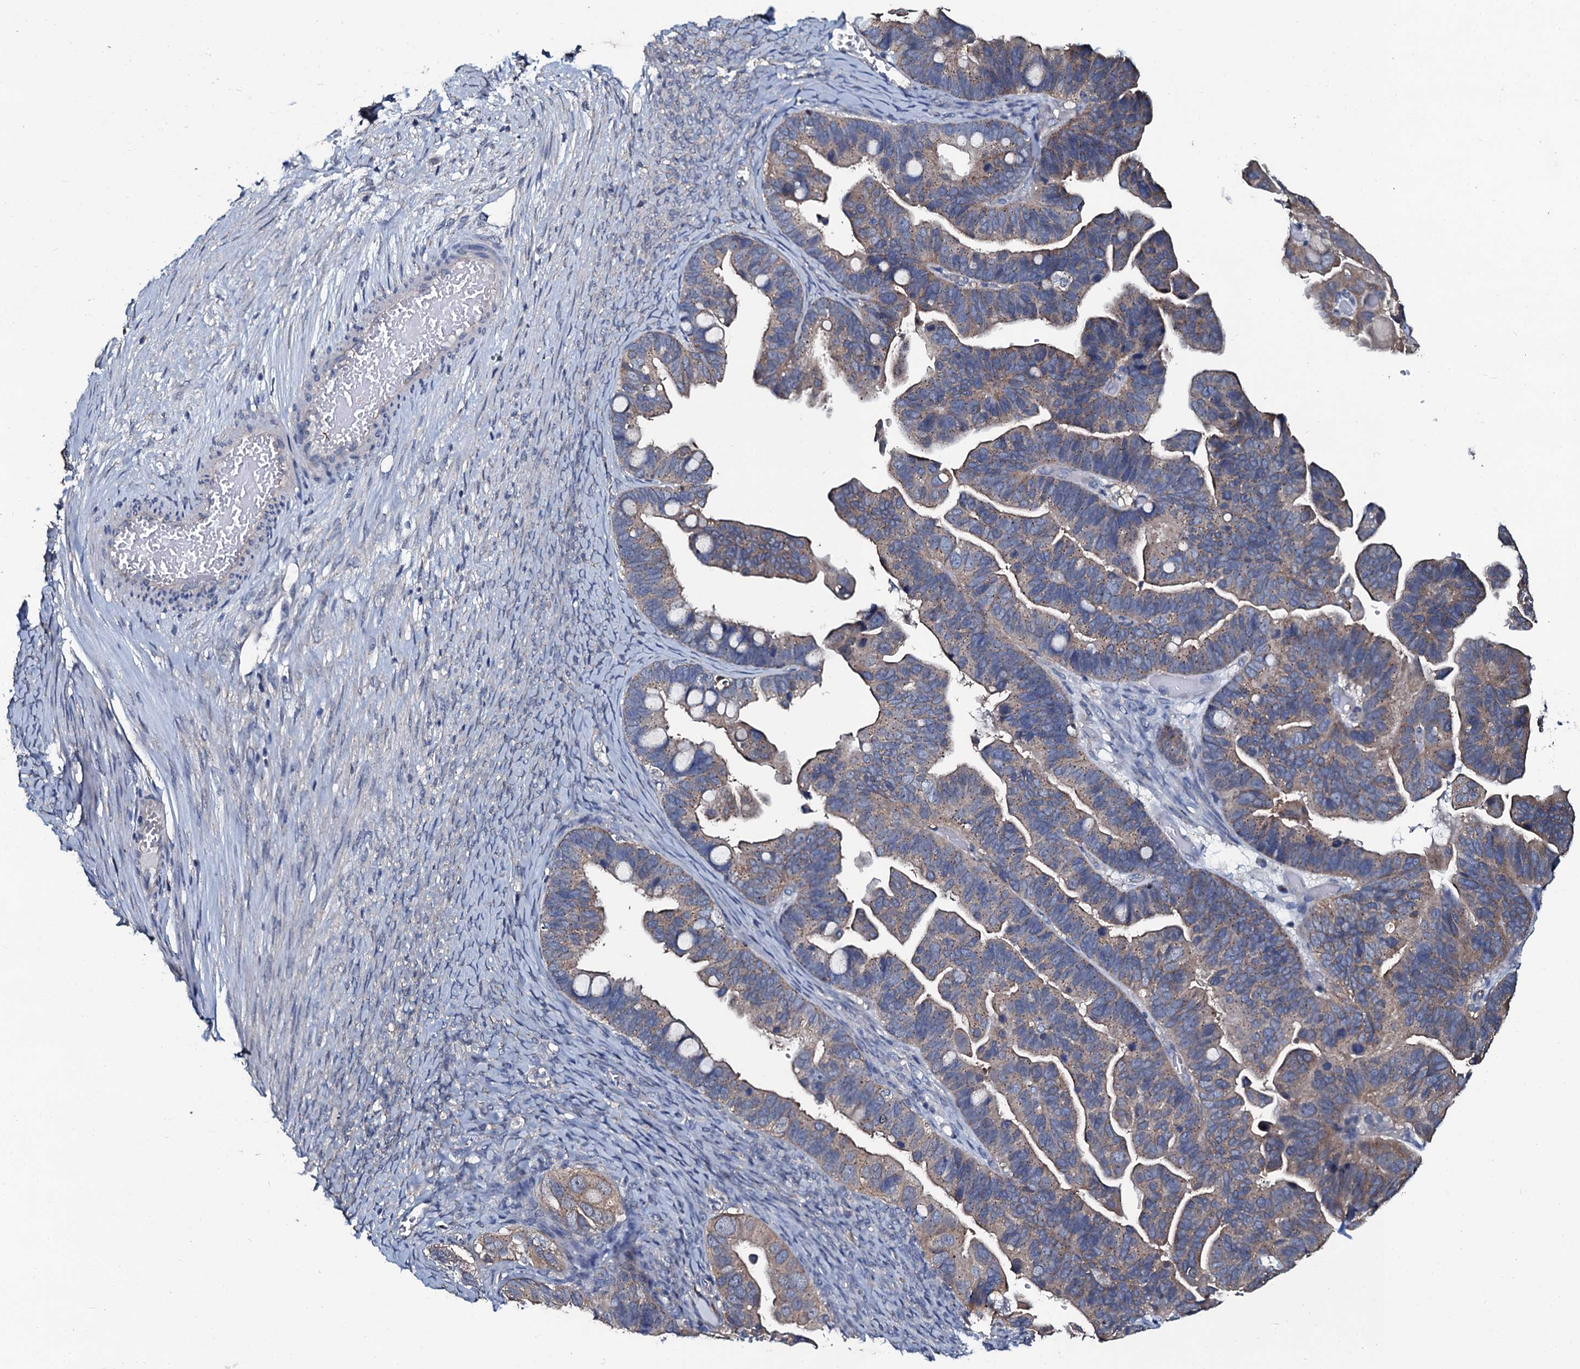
{"staining": {"intensity": "moderate", "quantity": ">75%", "location": "cytoplasmic/membranous"}, "tissue": "ovarian cancer", "cell_type": "Tumor cells", "image_type": "cancer", "snomed": [{"axis": "morphology", "description": "Cystadenocarcinoma, serous, NOS"}, {"axis": "topography", "description": "Ovary"}], "caption": "Immunohistochemical staining of human ovarian cancer (serous cystadenocarcinoma) exhibits medium levels of moderate cytoplasmic/membranous staining in approximately >75% of tumor cells.", "gene": "USPL1", "patient": {"sex": "female", "age": 56}}